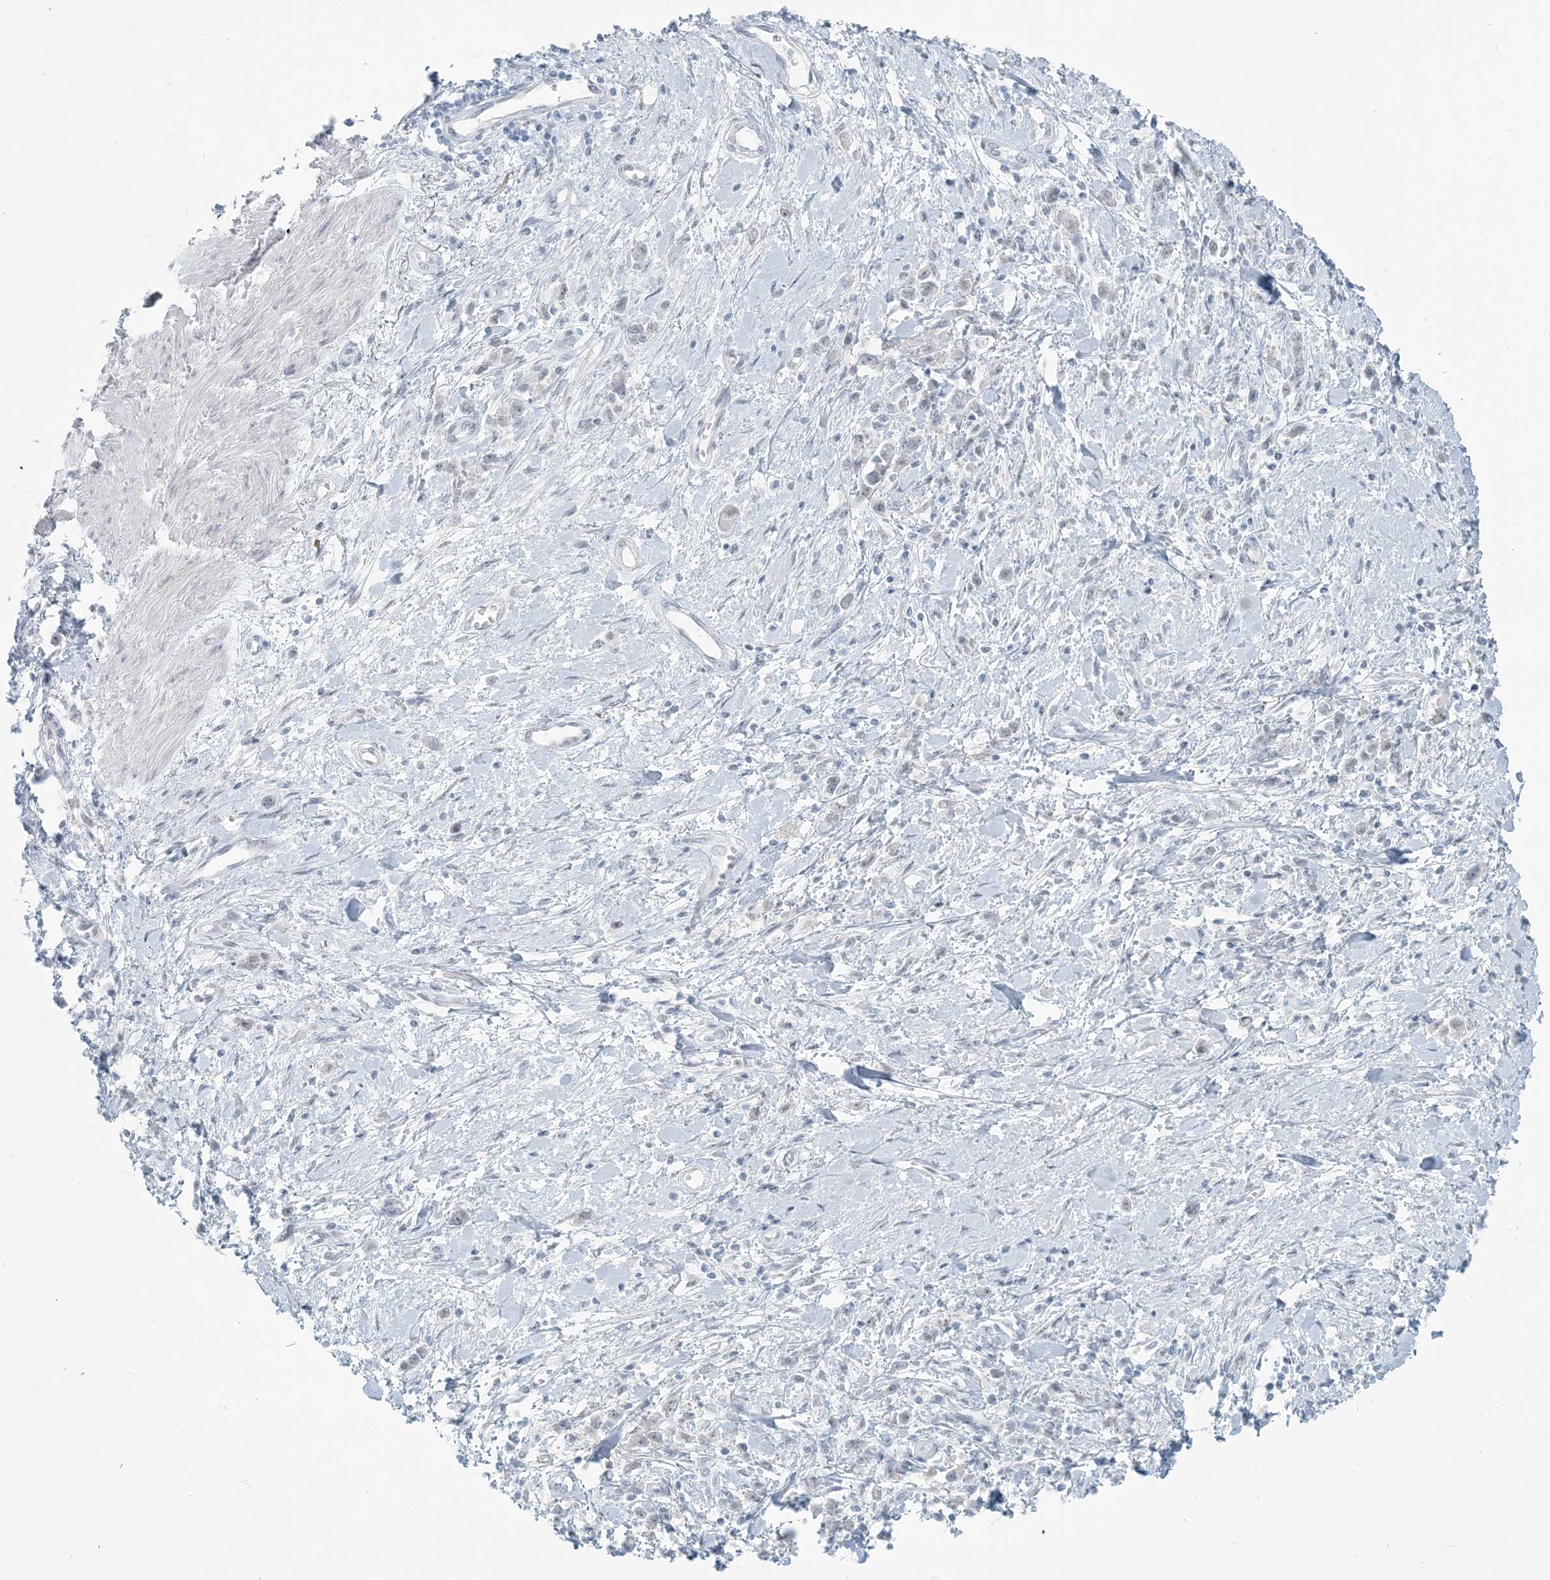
{"staining": {"intensity": "negative", "quantity": "none", "location": "none"}, "tissue": "stomach cancer", "cell_type": "Tumor cells", "image_type": "cancer", "snomed": [{"axis": "morphology", "description": "Adenocarcinoma, NOS"}, {"axis": "topography", "description": "Stomach"}], "caption": "Tumor cells show no significant staining in stomach adenocarcinoma.", "gene": "SCML1", "patient": {"sex": "female", "age": 76}}